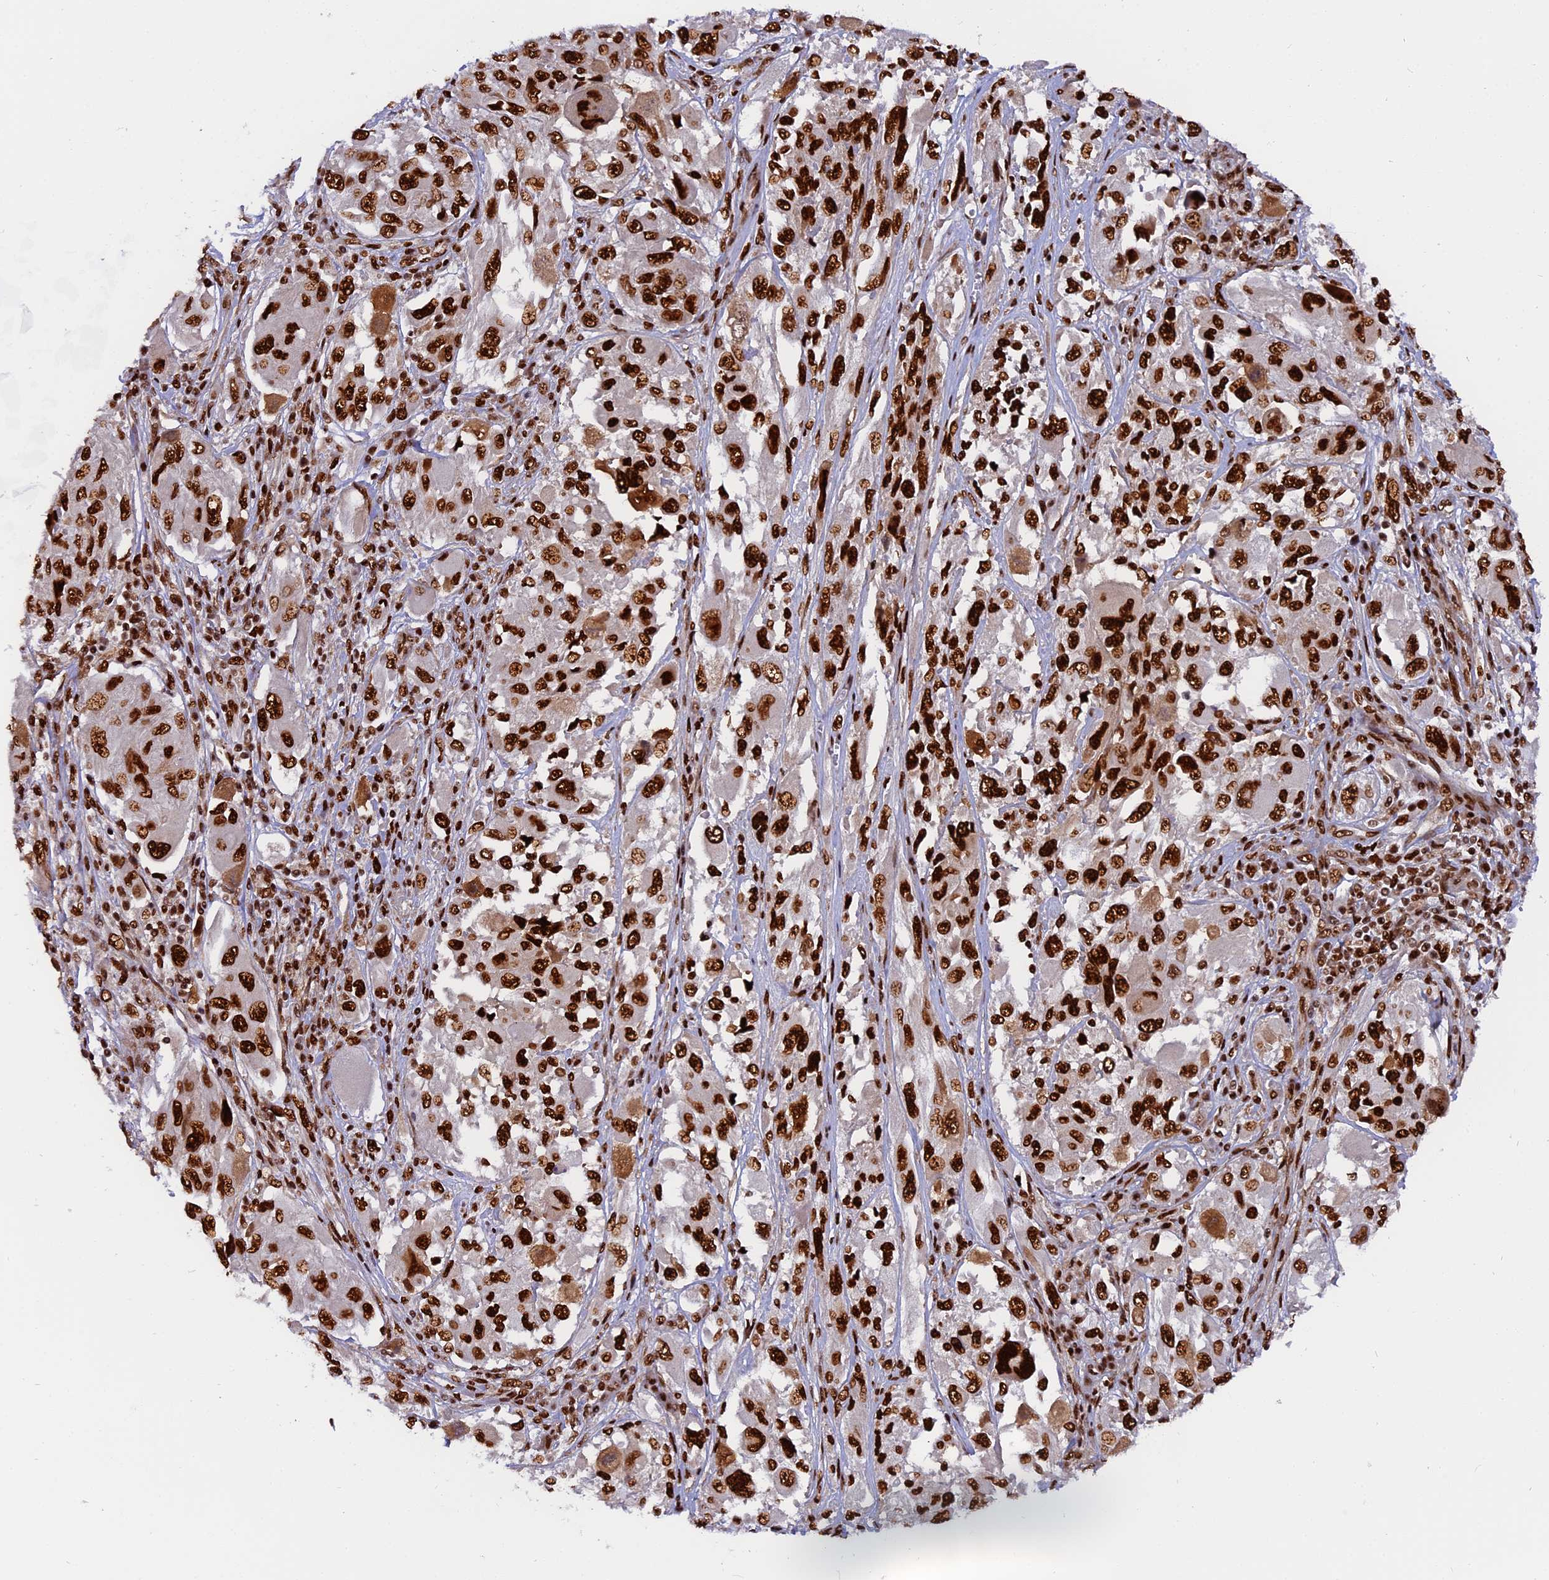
{"staining": {"intensity": "strong", "quantity": ">75%", "location": "nuclear"}, "tissue": "melanoma", "cell_type": "Tumor cells", "image_type": "cancer", "snomed": [{"axis": "morphology", "description": "Malignant melanoma, NOS"}, {"axis": "topography", "description": "Skin"}], "caption": "Human malignant melanoma stained with a protein marker exhibits strong staining in tumor cells.", "gene": "RAMAC", "patient": {"sex": "female", "age": 91}}